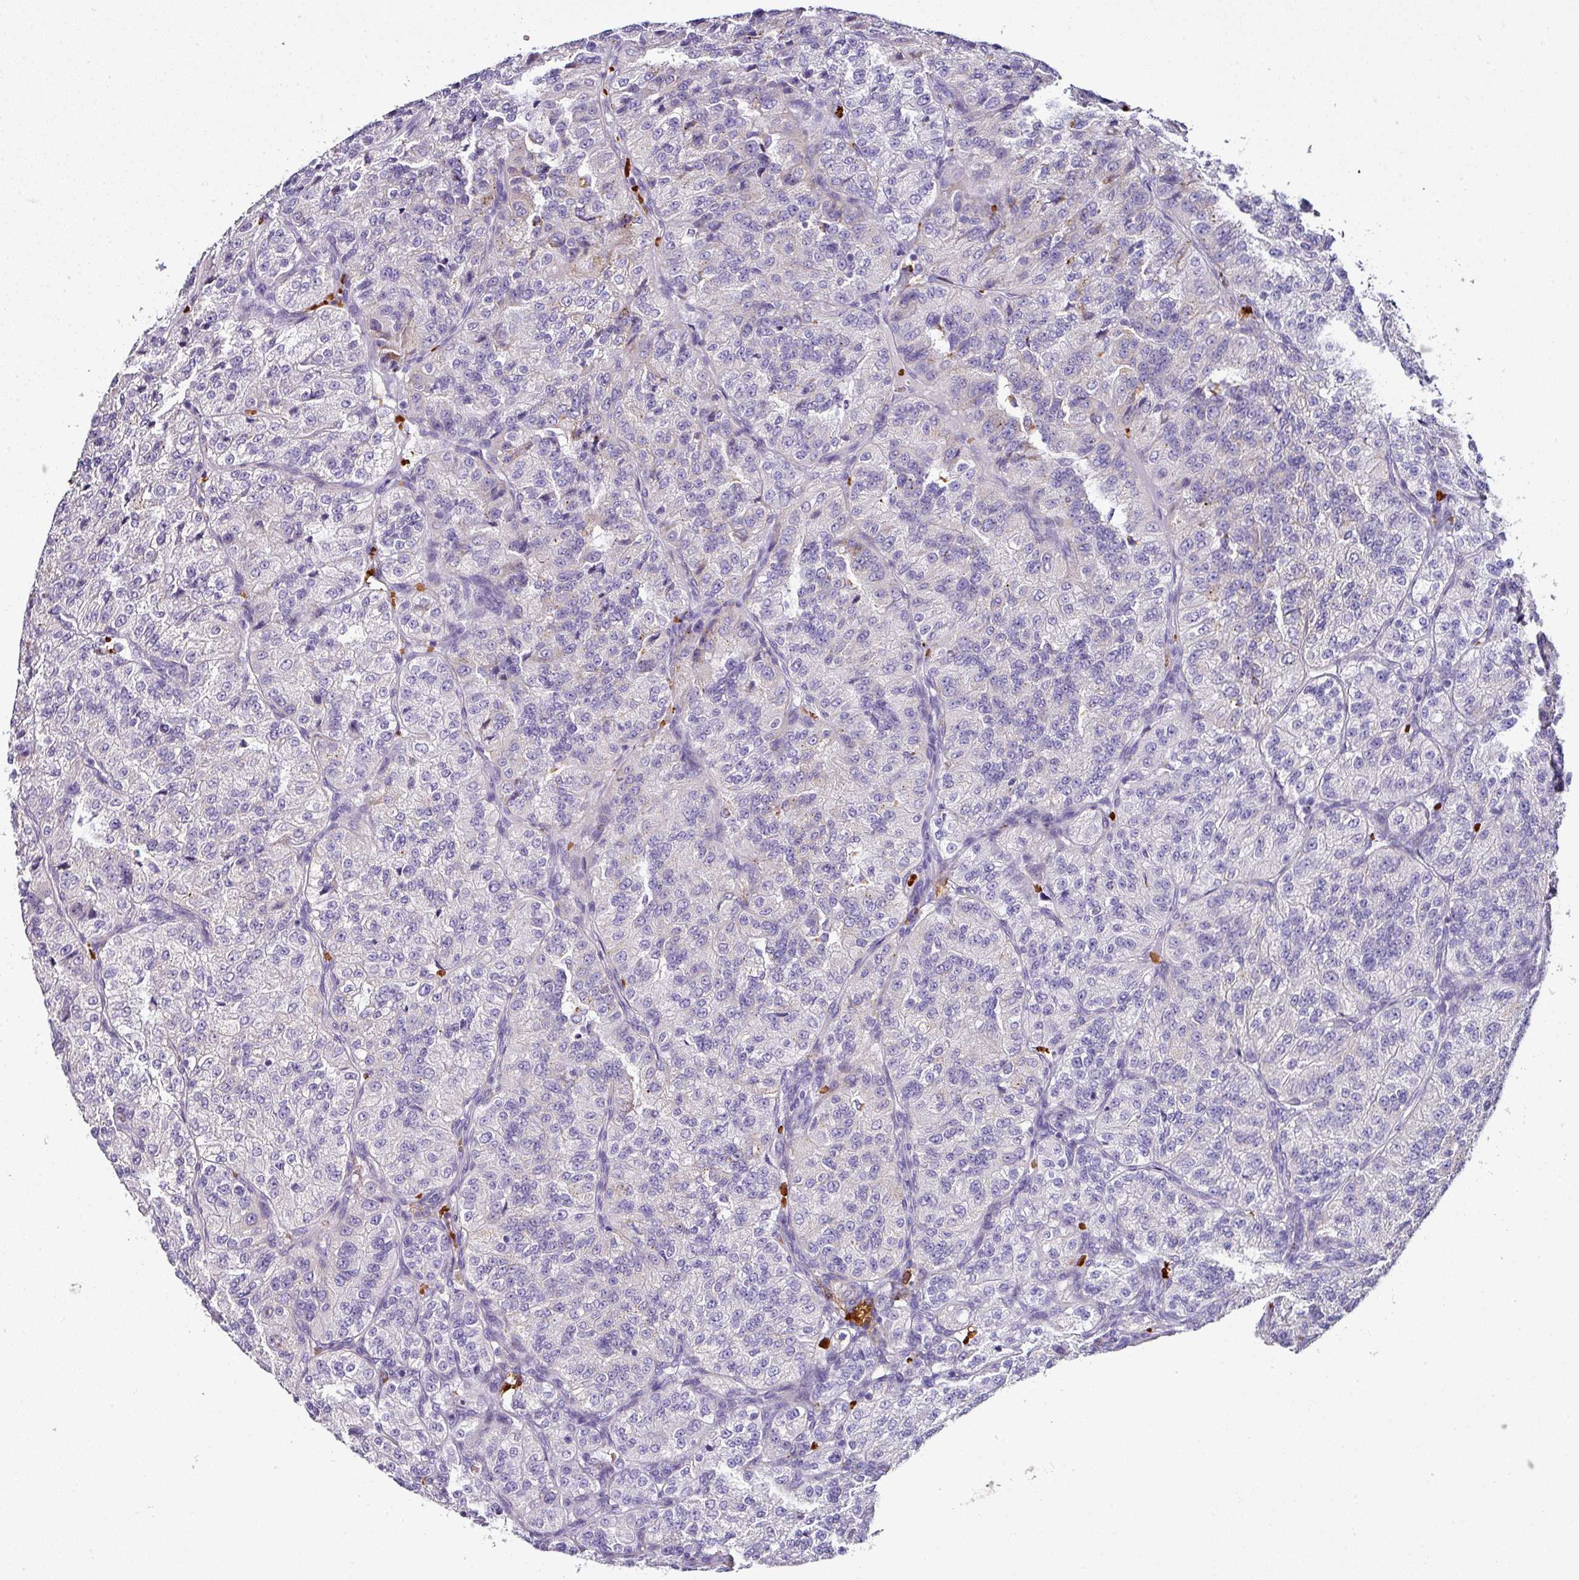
{"staining": {"intensity": "weak", "quantity": "<25%", "location": "cytoplasmic/membranous"}, "tissue": "renal cancer", "cell_type": "Tumor cells", "image_type": "cancer", "snomed": [{"axis": "morphology", "description": "Adenocarcinoma, NOS"}, {"axis": "topography", "description": "Kidney"}], "caption": "A high-resolution image shows immunohistochemistry (IHC) staining of adenocarcinoma (renal), which shows no significant staining in tumor cells.", "gene": "NAPSA", "patient": {"sex": "female", "age": 63}}